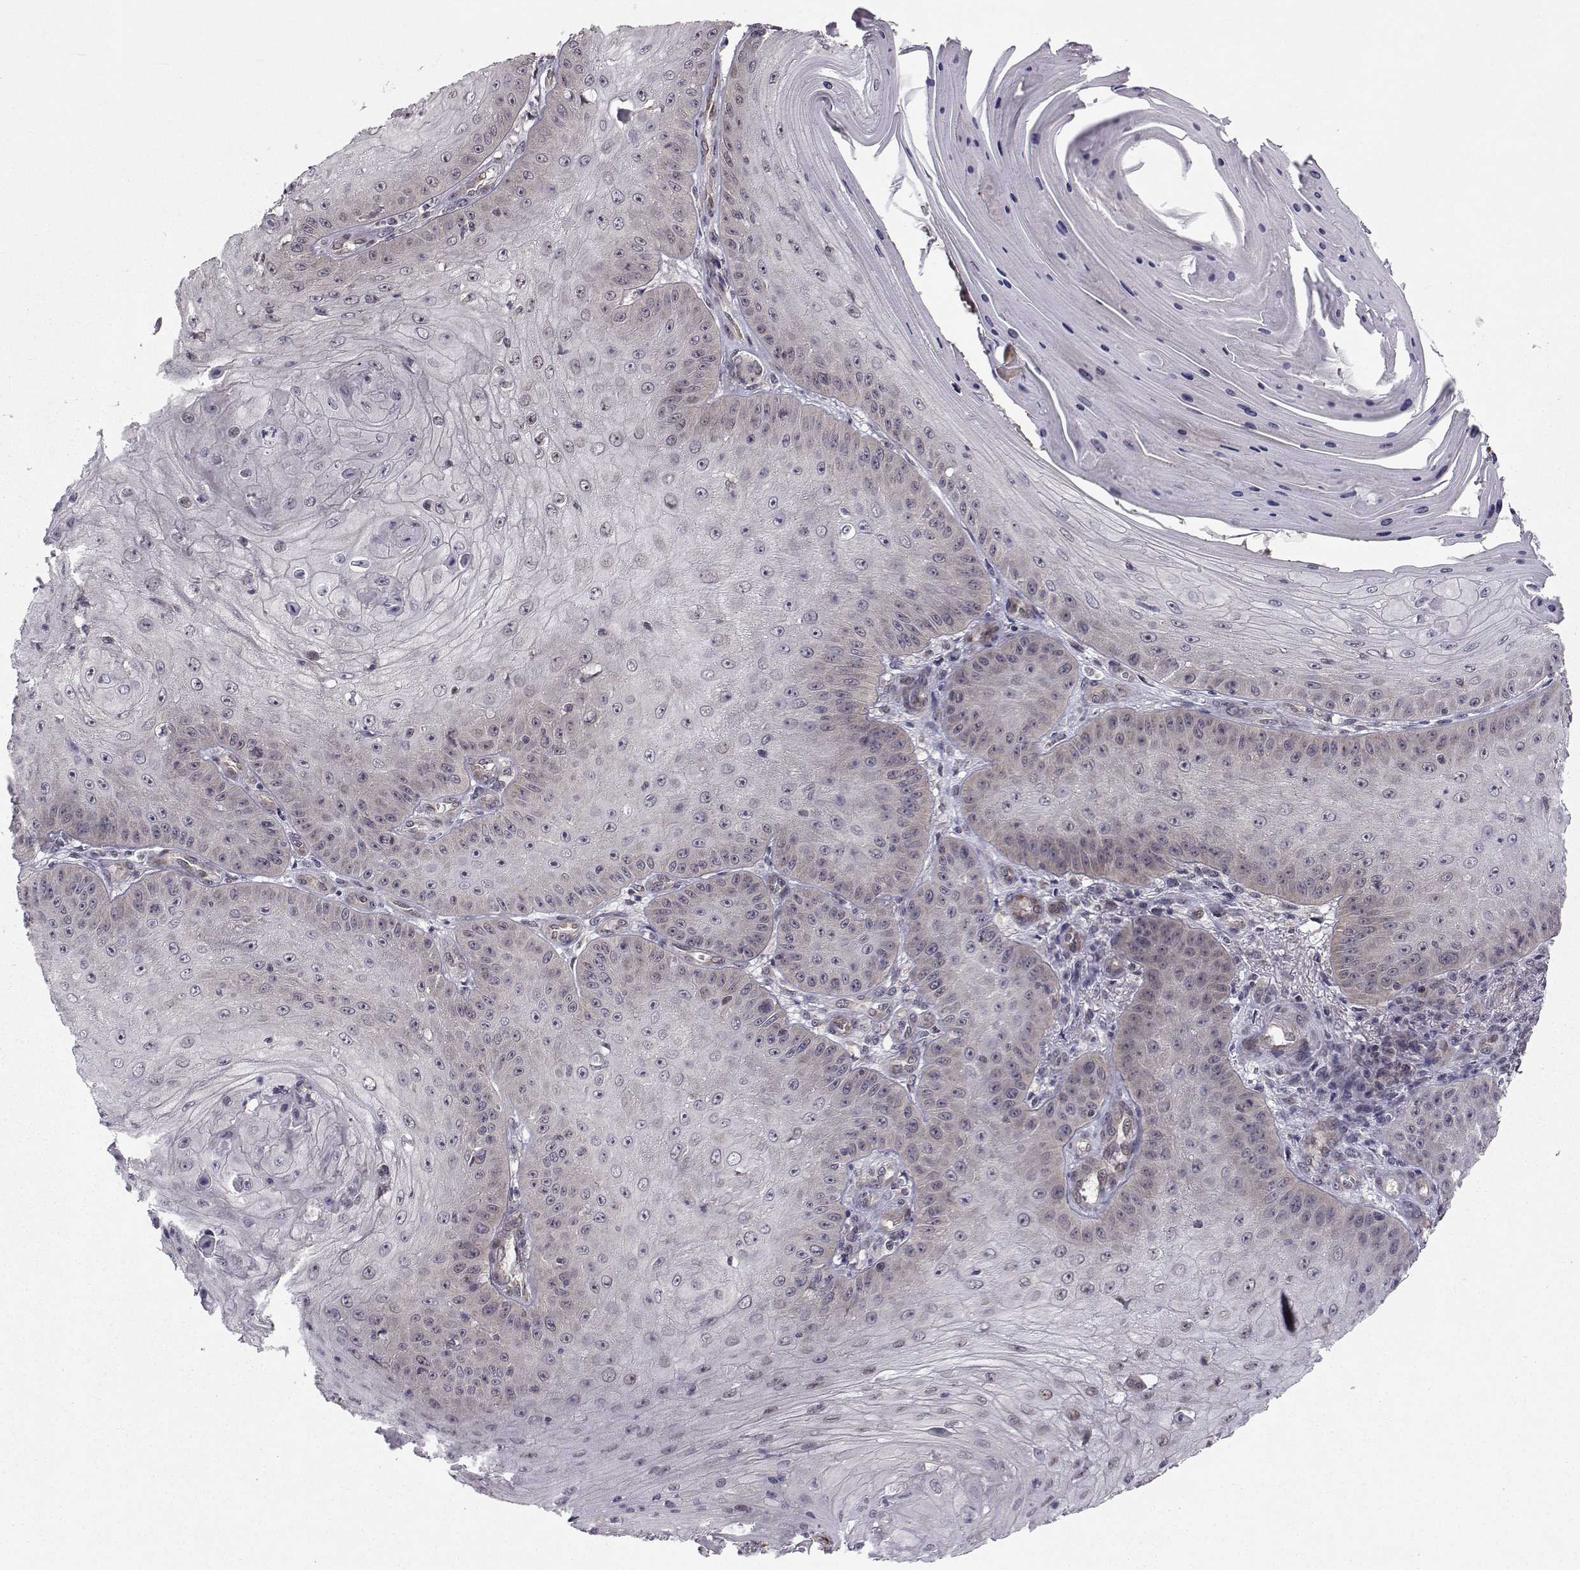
{"staining": {"intensity": "weak", "quantity": "<25%", "location": "cytoplasmic/membranous"}, "tissue": "skin cancer", "cell_type": "Tumor cells", "image_type": "cancer", "snomed": [{"axis": "morphology", "description": "Squamous cell carcinoma, NOS"}, {"axis": "topography", "description": "Skin"}], "caption": "Immunohistochemistry (IHC) photomicrograph of neoplastic tissue: skin cancer (squamous cell carcinoma) stained with DAB (3,3'-diaminobenzidine) displays no significant protein positivity in tumor cells.", "gene": "PKN2", "patient": {"sex": "male", "age": 70}}